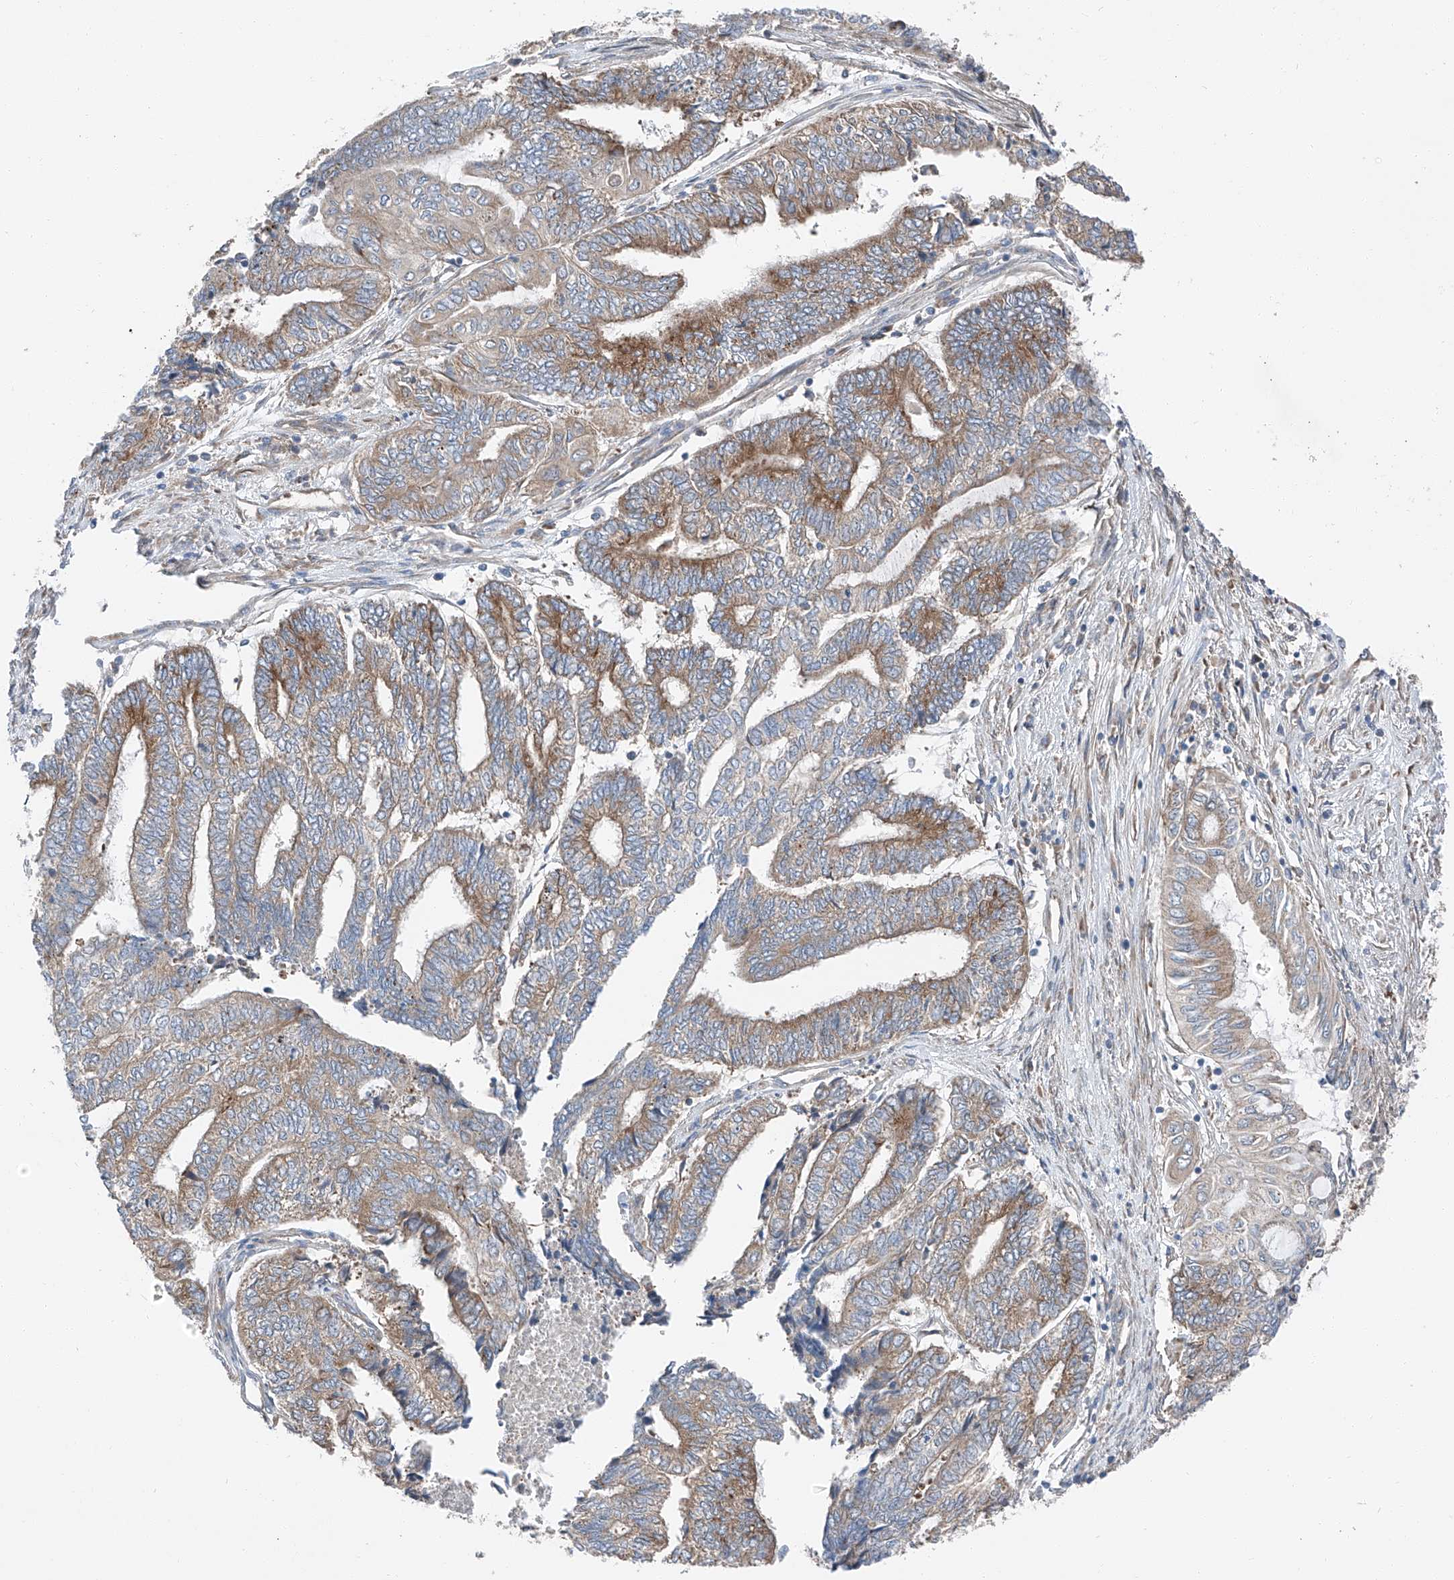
{"staining": {"intensity": "moderate", "quantity": "25%-75%", "location": "cytoplasmic/membranous"}, "tissue": "endometrial cancer", "cell_type": "Tumor cells", "image_type": "cancer", "snomed": [{"axis": "morphology", "description": "Adenocarcinoma, NOS"}, {"axis": "topography", "description": "Uterus"}, {"axis": "topography", "description": "Endometrium"}], "caption": "Moderate cytoplasmic/membranous protein positivity is seen in approximately 25%-75% of tumor cells in endometrial adenocarcinoma.", "gene": "ZC3H15", "patient": {"sex": "female", "age": 70}}